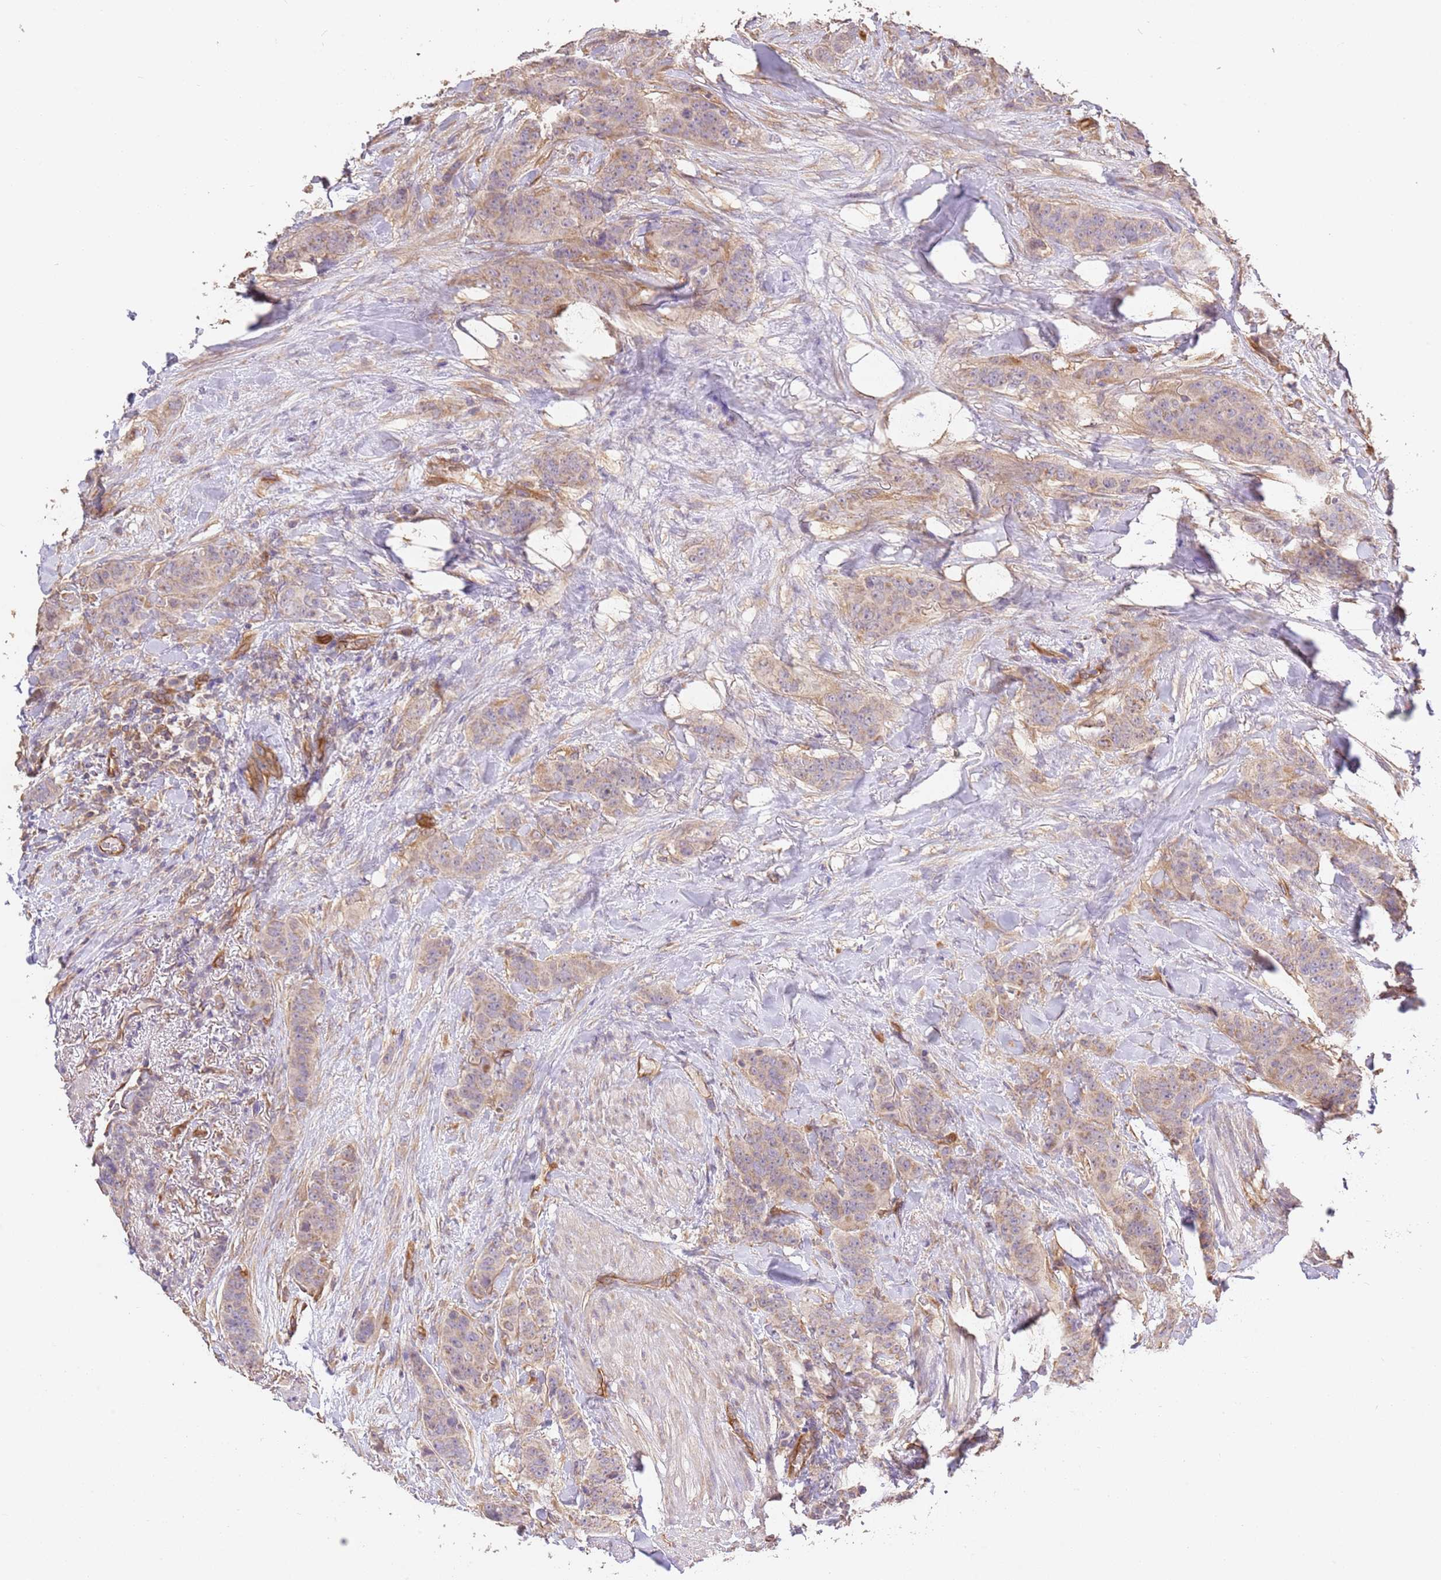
{"staining": {"intensity": "weak", "quantity": "25%-75%", "location": "cytoplasmic/membranous"}, "tissue": "breast cancer", "cell_type": "Tumor cells", "image_type": "cancer", "snomed": [{"axis": "morphology", "description": "Duct carcinoma"}, {"axis": "topography", "description": "Breast"}], "caption": "This is an image of immunohistochemistry staining of breast cancer, which shows weak positivity in the cytoplasmic/membranous of tumor cells.", "gene": "DOCK9", "patient": {"sex": "female", "age": 40}}